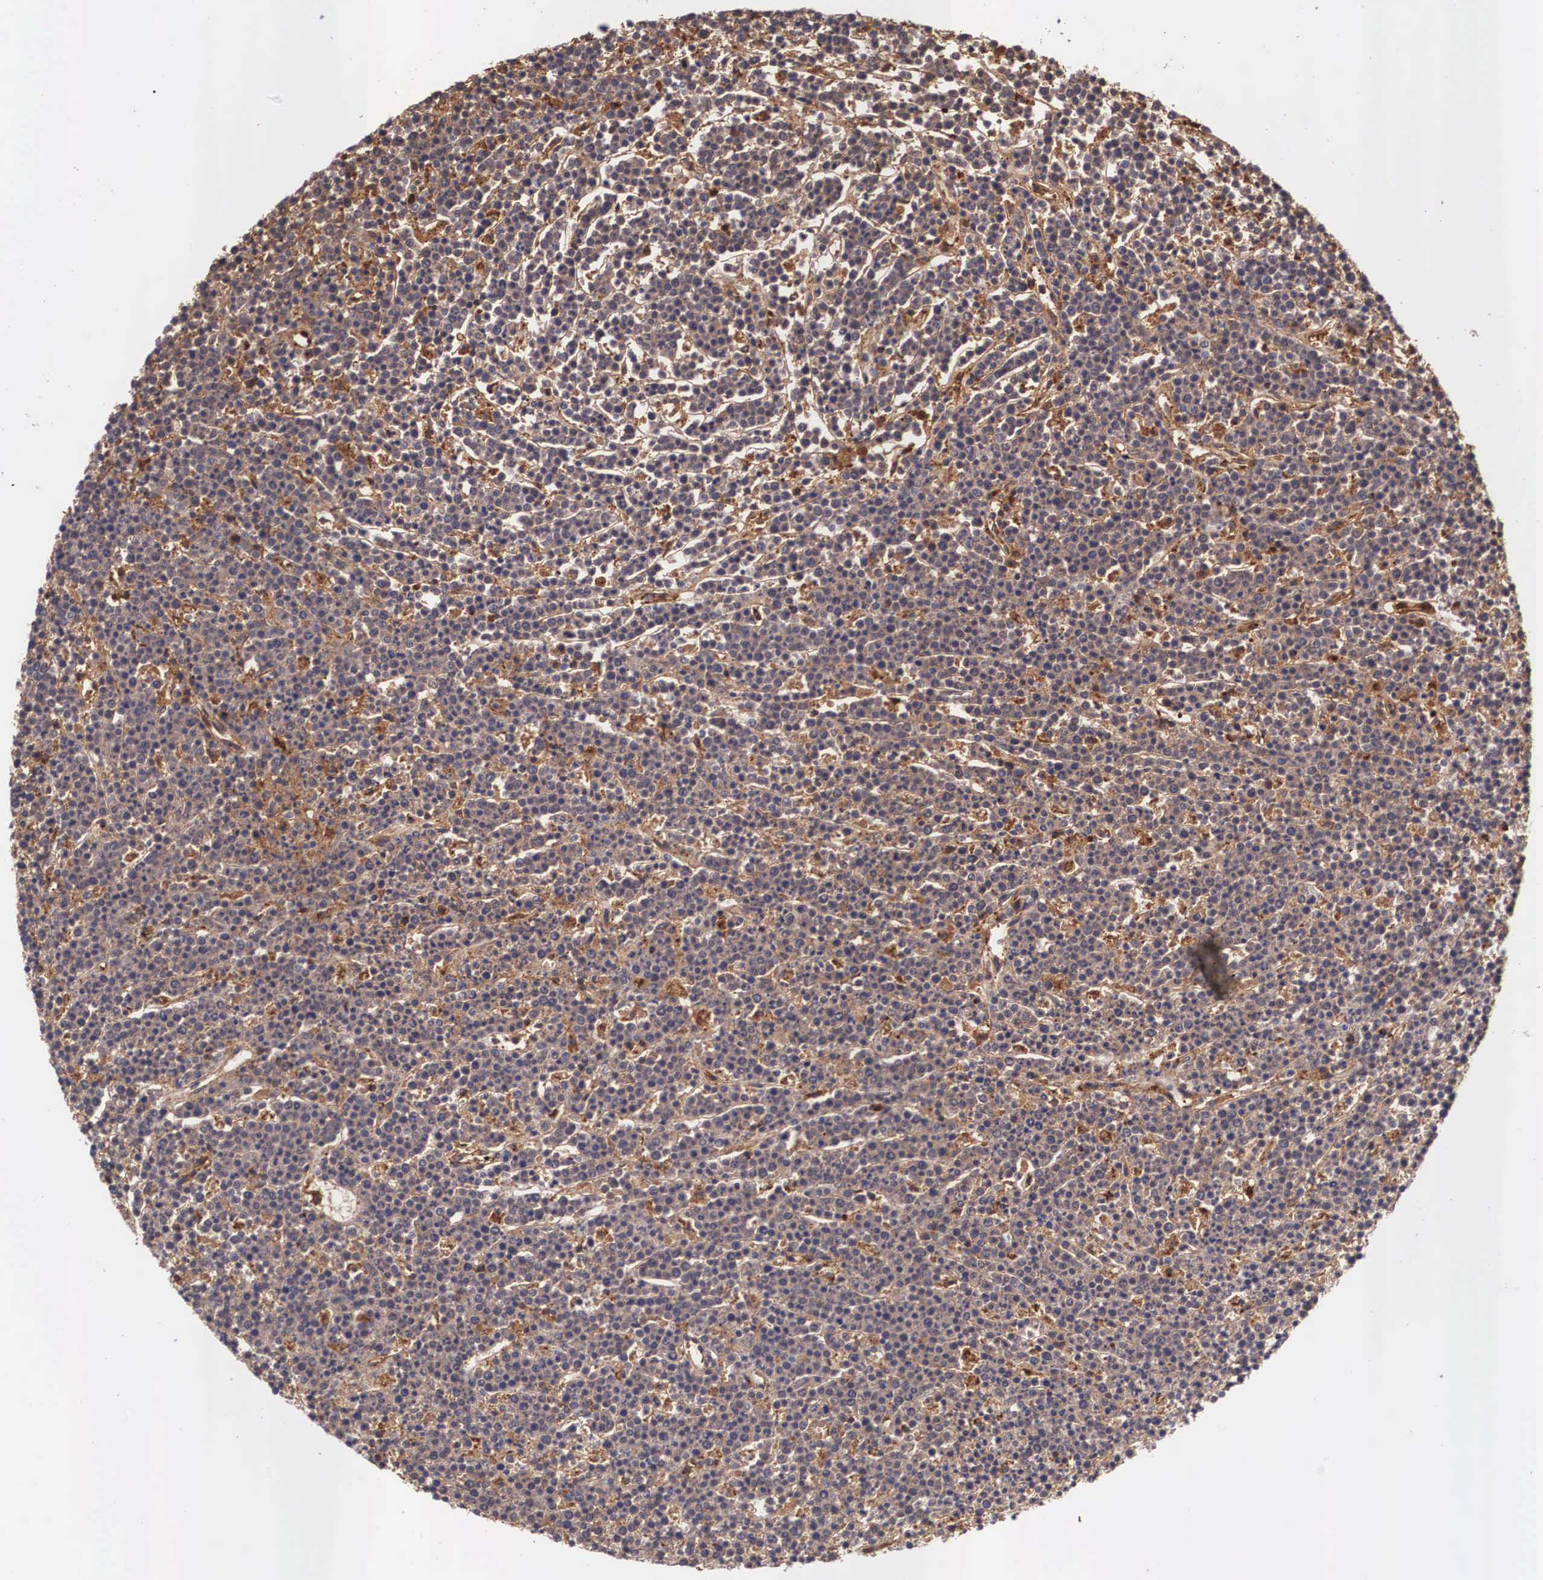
{"staining": {"intensity": "weak", "quantity": "25%-75%", "location": "cytoplasmic/membranous"}, "tissue": "lymphoma", "cell_type": "Tumor cells", "image_type": "cancer", "snomed": [{"axis": "morphology", "description": "Malignant lymphoma, non-Hodgkin's type, High grade"}, {"axis": "topography", "description": "Ovary"}], "caption": "Lymphoma was stained to show a protein in brown. There is low levels of weak cytoplasmic/membranous positivity in approximately 25%-75% of tumor cells.", "gene": "LGALS1", "patient": {"sex": "female", "age": 56}}